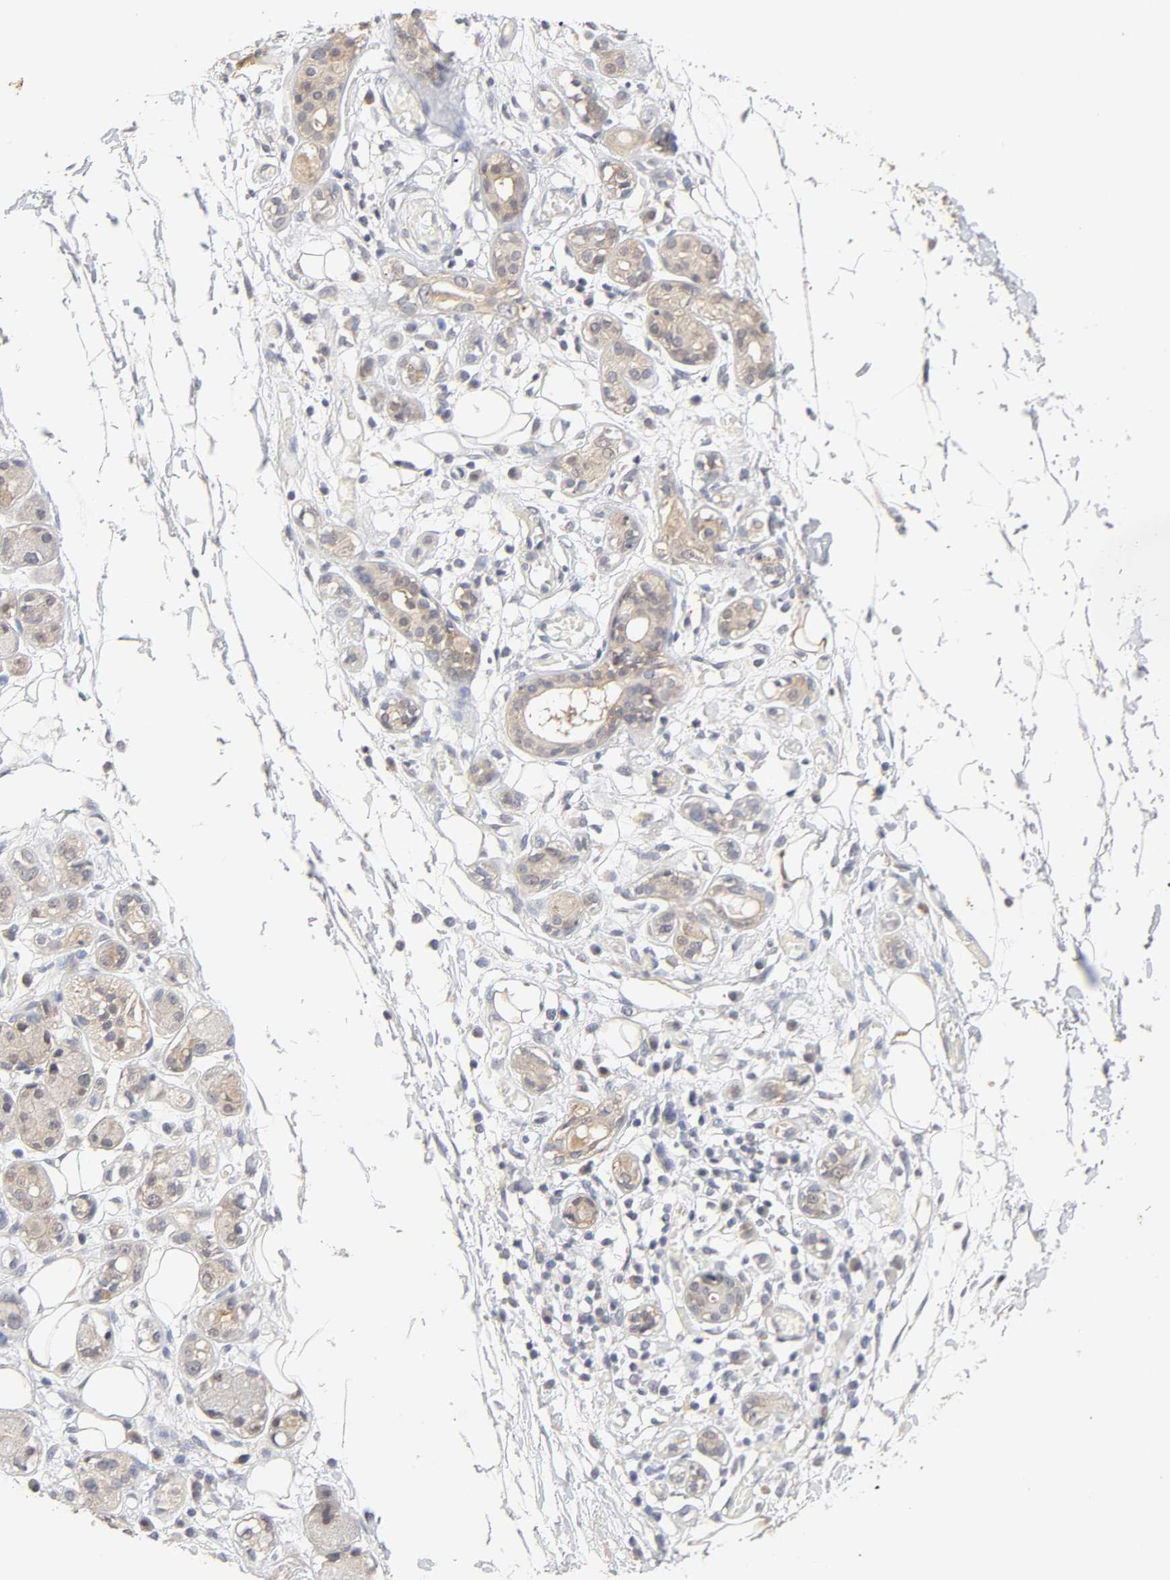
{"staining": {"intensity": "weak", "quantity": "25%-75%", "location": "cytoplasmic/membranous"}, "tissue": "adipose tissue", "cell_type": "Adipocytes", "image_type": "normal", "snomed": [{"axis": "morphology", "description": "Normal tissue, NOS"}, {"axis": "morphology", "description": "Inflammation, NOS"}, {"axis": "topography", "description": "Vascular tissue"}, {"axis": "topography", "description": "Salivary gland"}], "caption": "Immunohistochemical staining of benign adipose tissue reveals low levels of weak cytoplasmic/membranous expression in about 25%-75% of adipocytes.", "gene": "CXADR", "patient": {"sex": "female", "age": 75}}